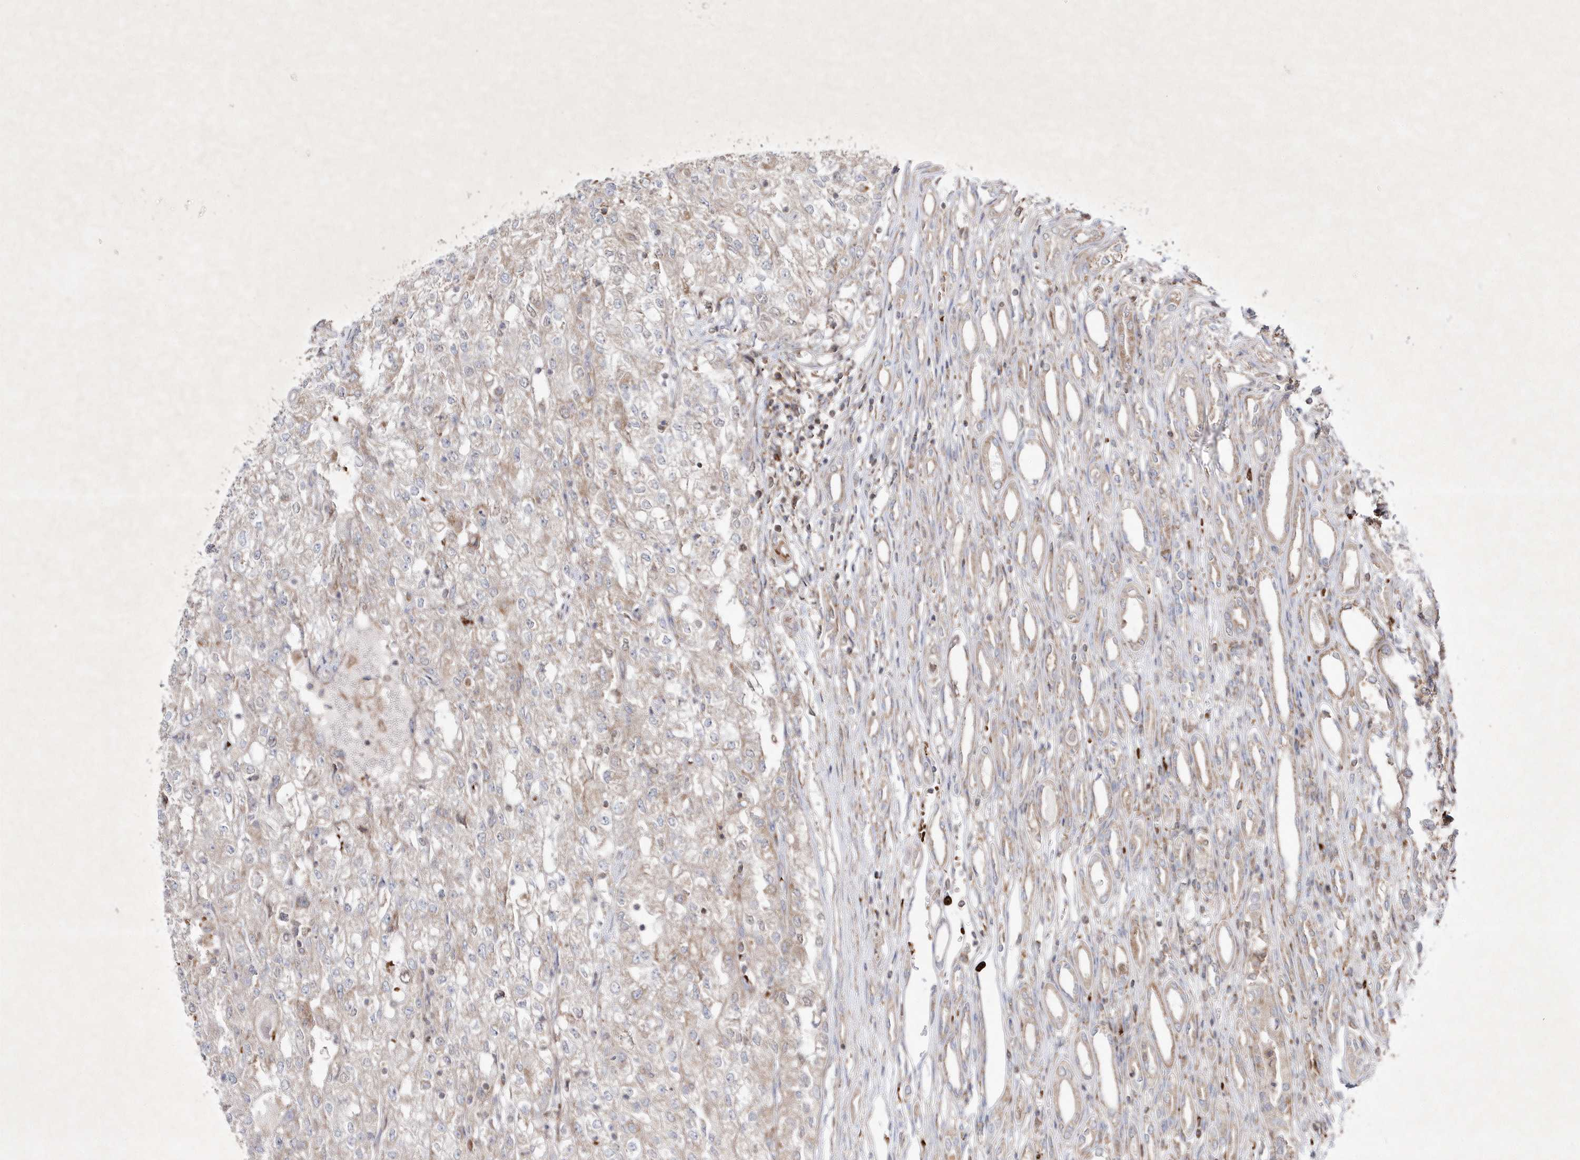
{"staining": {"intensity": "weak", "quantity": "25%-75%", "location": "cytoplasmic/membranous"}, "tissue": "renal cancer", "cell_type": "Tumor cells", "image_type": "cancer", "snomed": [{"axis": "morphology", "description": "Adenocarcinoma, NOS"}, {"axis": "topography", "description": "Kidney"}], "caption": "Human renal cancer (adenocarcinoma) stained with a brown dye demonstrates weak cytoplasmic/membranous positive positivity in about 25%-75% of tumor cells.", "gene": "OPA1", "patient": {"sex": "female", "age": 54}}